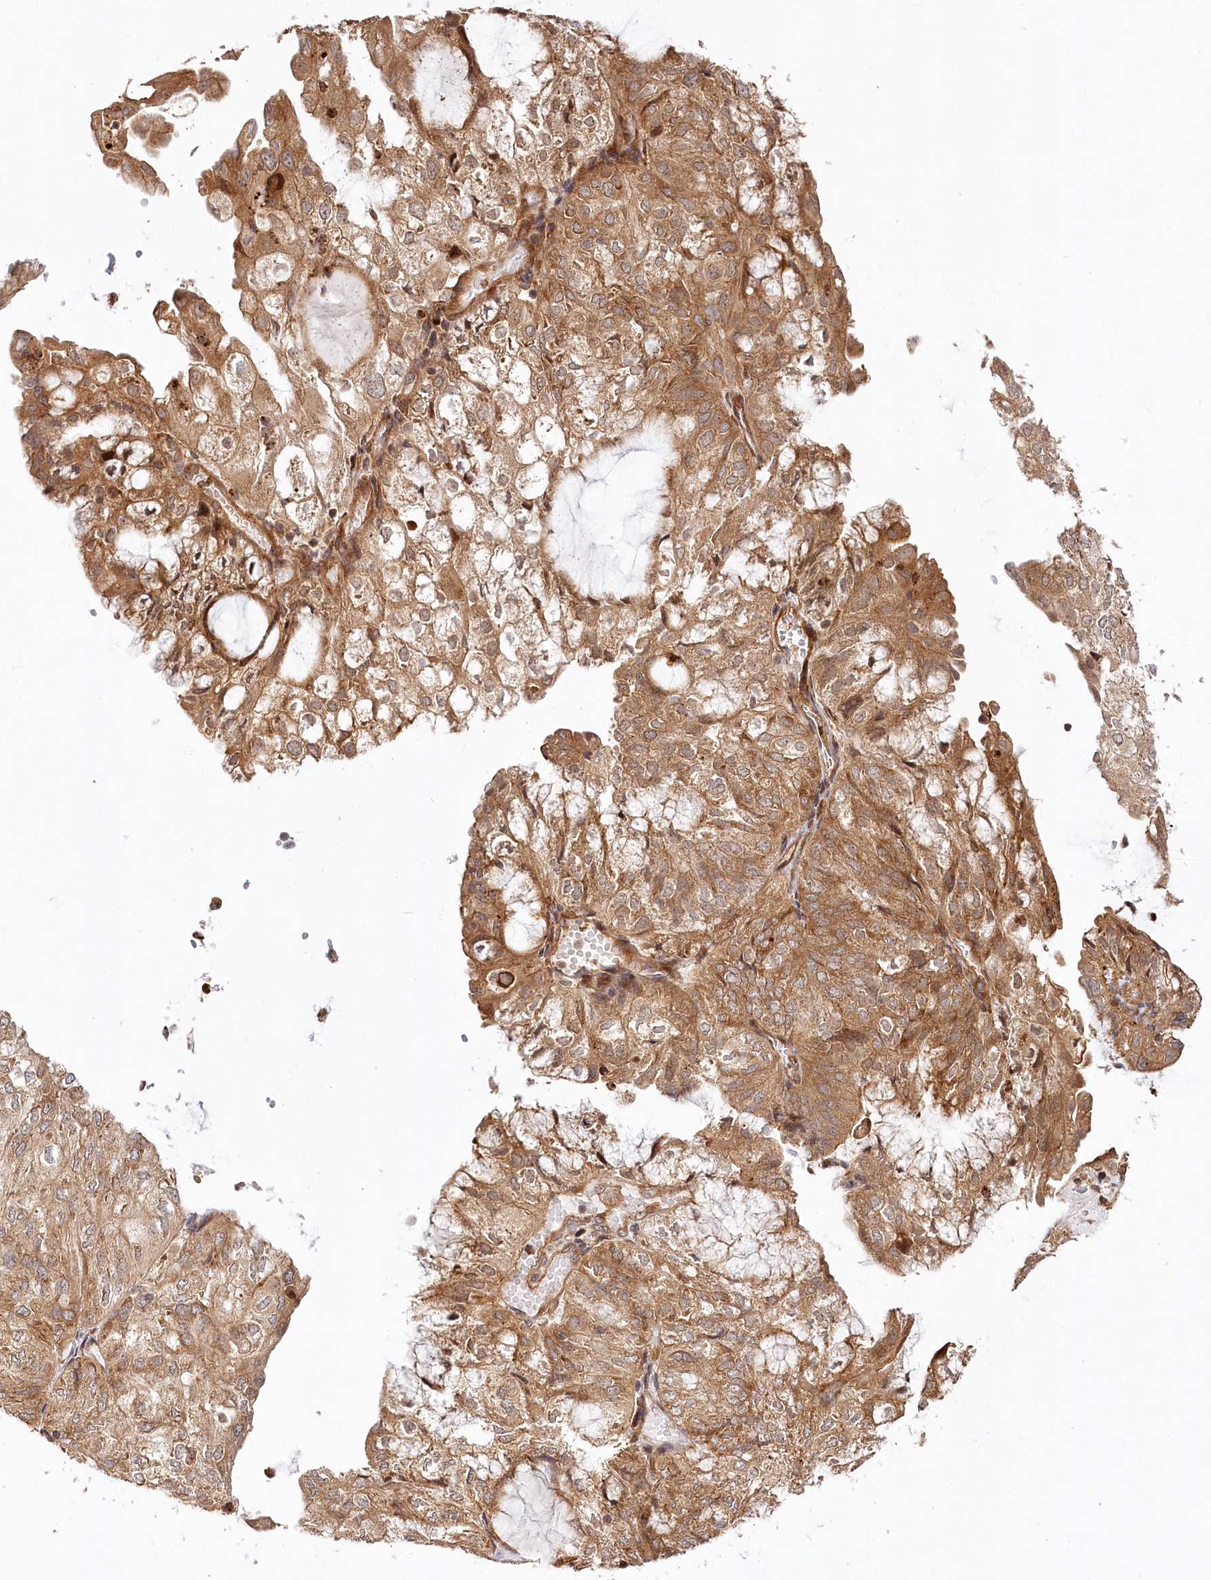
{"staining": {"intensity": "moderate", "quantity": ">75%", "location": "cytoplasmic/membranous"}, "tissue": "endometrial cancer", "cell_type": "Tumor cells", "image_type": "cancer", "snomed": [{"axis": "morphology", "description": "Adenocarcinoma, NOS"}, {"axis": "topography", "description": "Endometrium"}], "caption": "Adenocarcinoma (endometrial) tissue demonstrates moderate cytoplasmic/membranous expression in approximately >75% of tumor cells", "gene": "CEP70", "patient": {"sex": "female", "age": 81}}